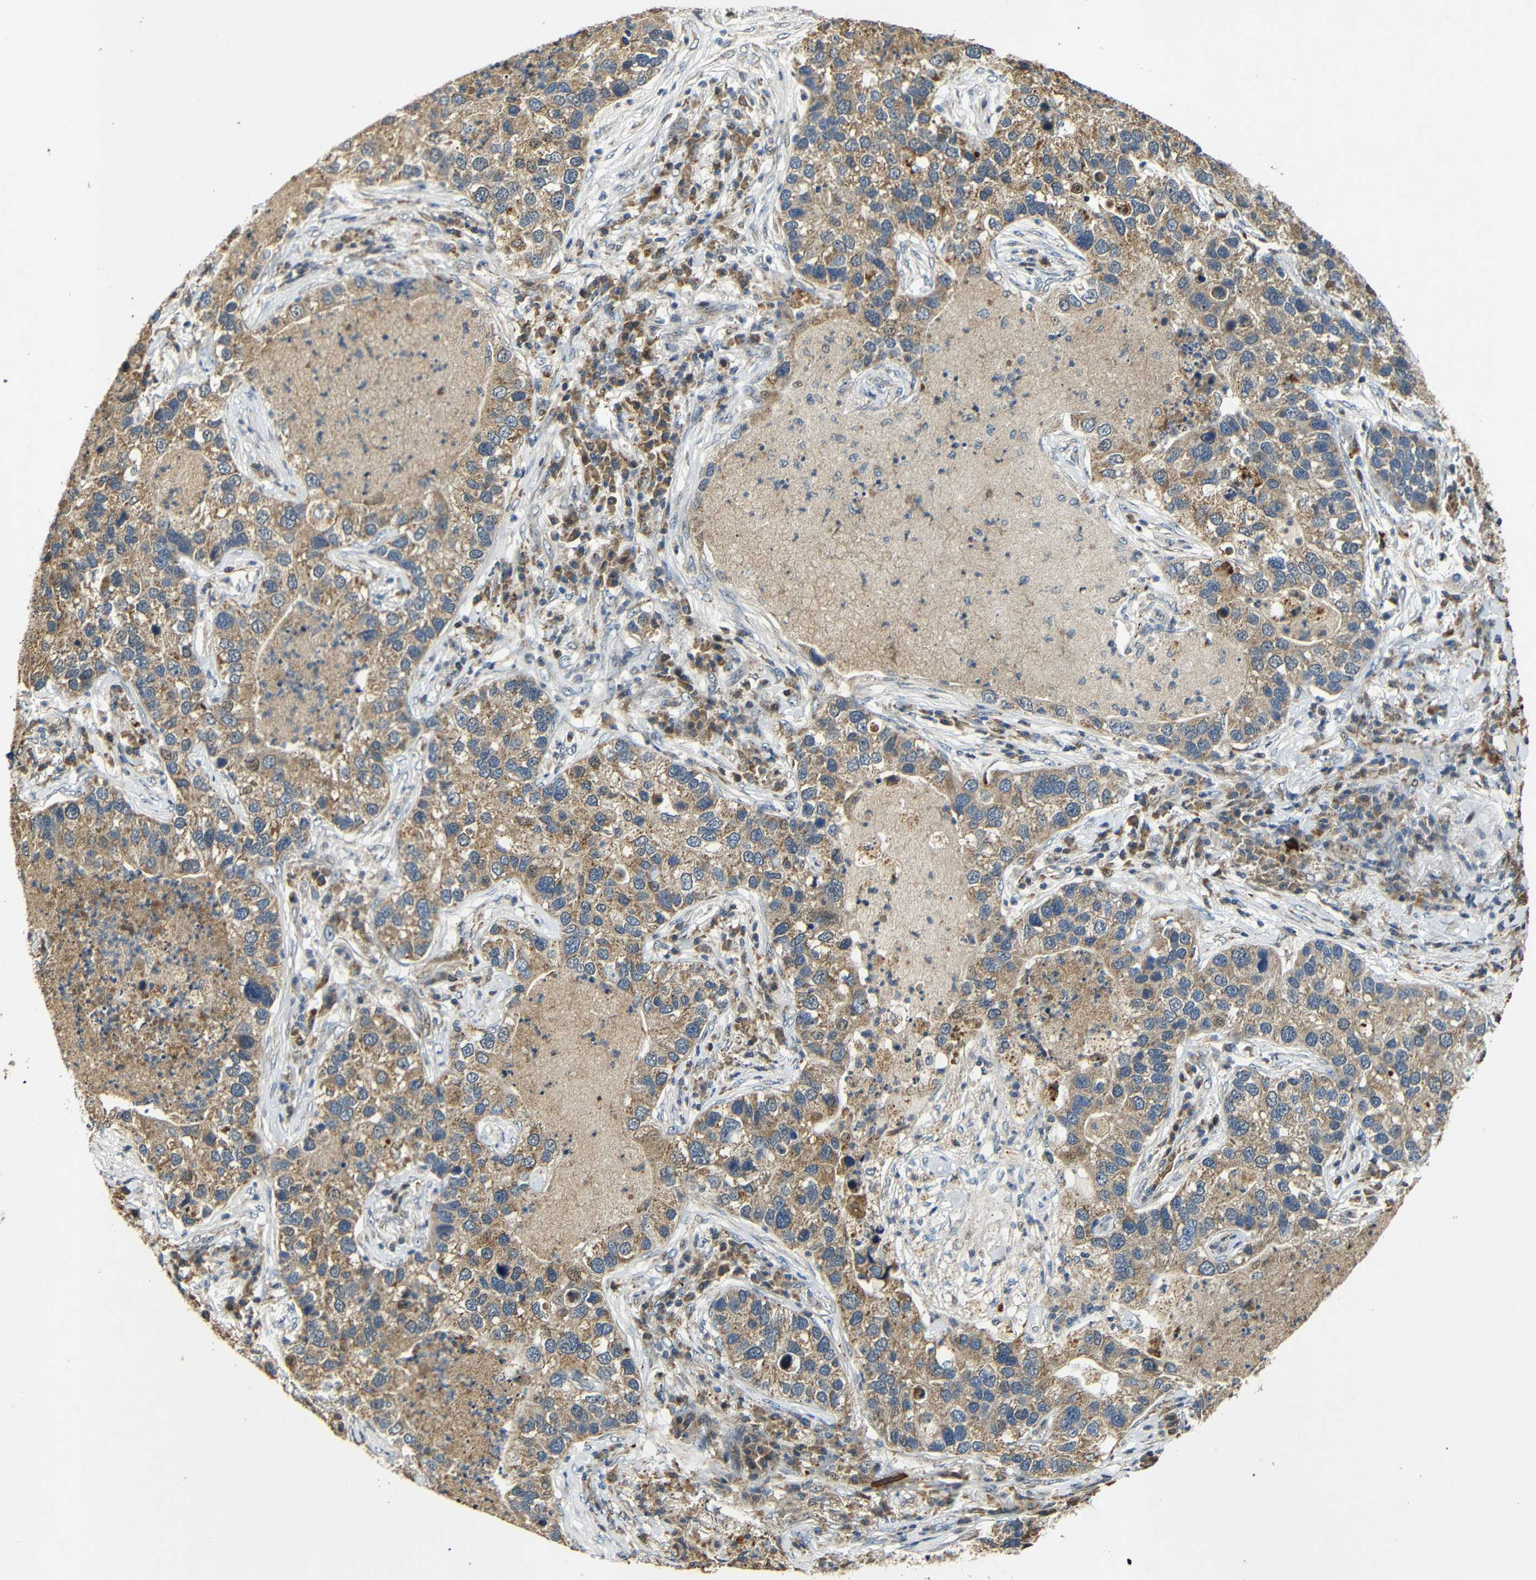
{"staining": {"intensity": "moderate", "quantity": ">75%", "location": "cytoplasmic/membranous"}, "tissue": "lung cancer", "cell_type": "Tumor cells", "image_type": "cancer", "snomed": [{"axis": "morphology", "description": "Normal tissue, NOS"}, {"axis": "morphology", "description": "Adenocarcinoma, NOS"}, {"axis": "topography", "description": "Bronchus"}, {"axis": "topography", "description": "Lung"}], "caption": "High-magnification brightfield microscopy of lung cancer (adenocarcinoma) stained with DAB (brown) and counterstained with hematoxylin (blue). tumor cells exhibit moderate cytoplasmic/membranous positivity is present in approximately>75% of cells.", "gene": "KAZALD1", "patient": {"sex": "male", "age": 54}}